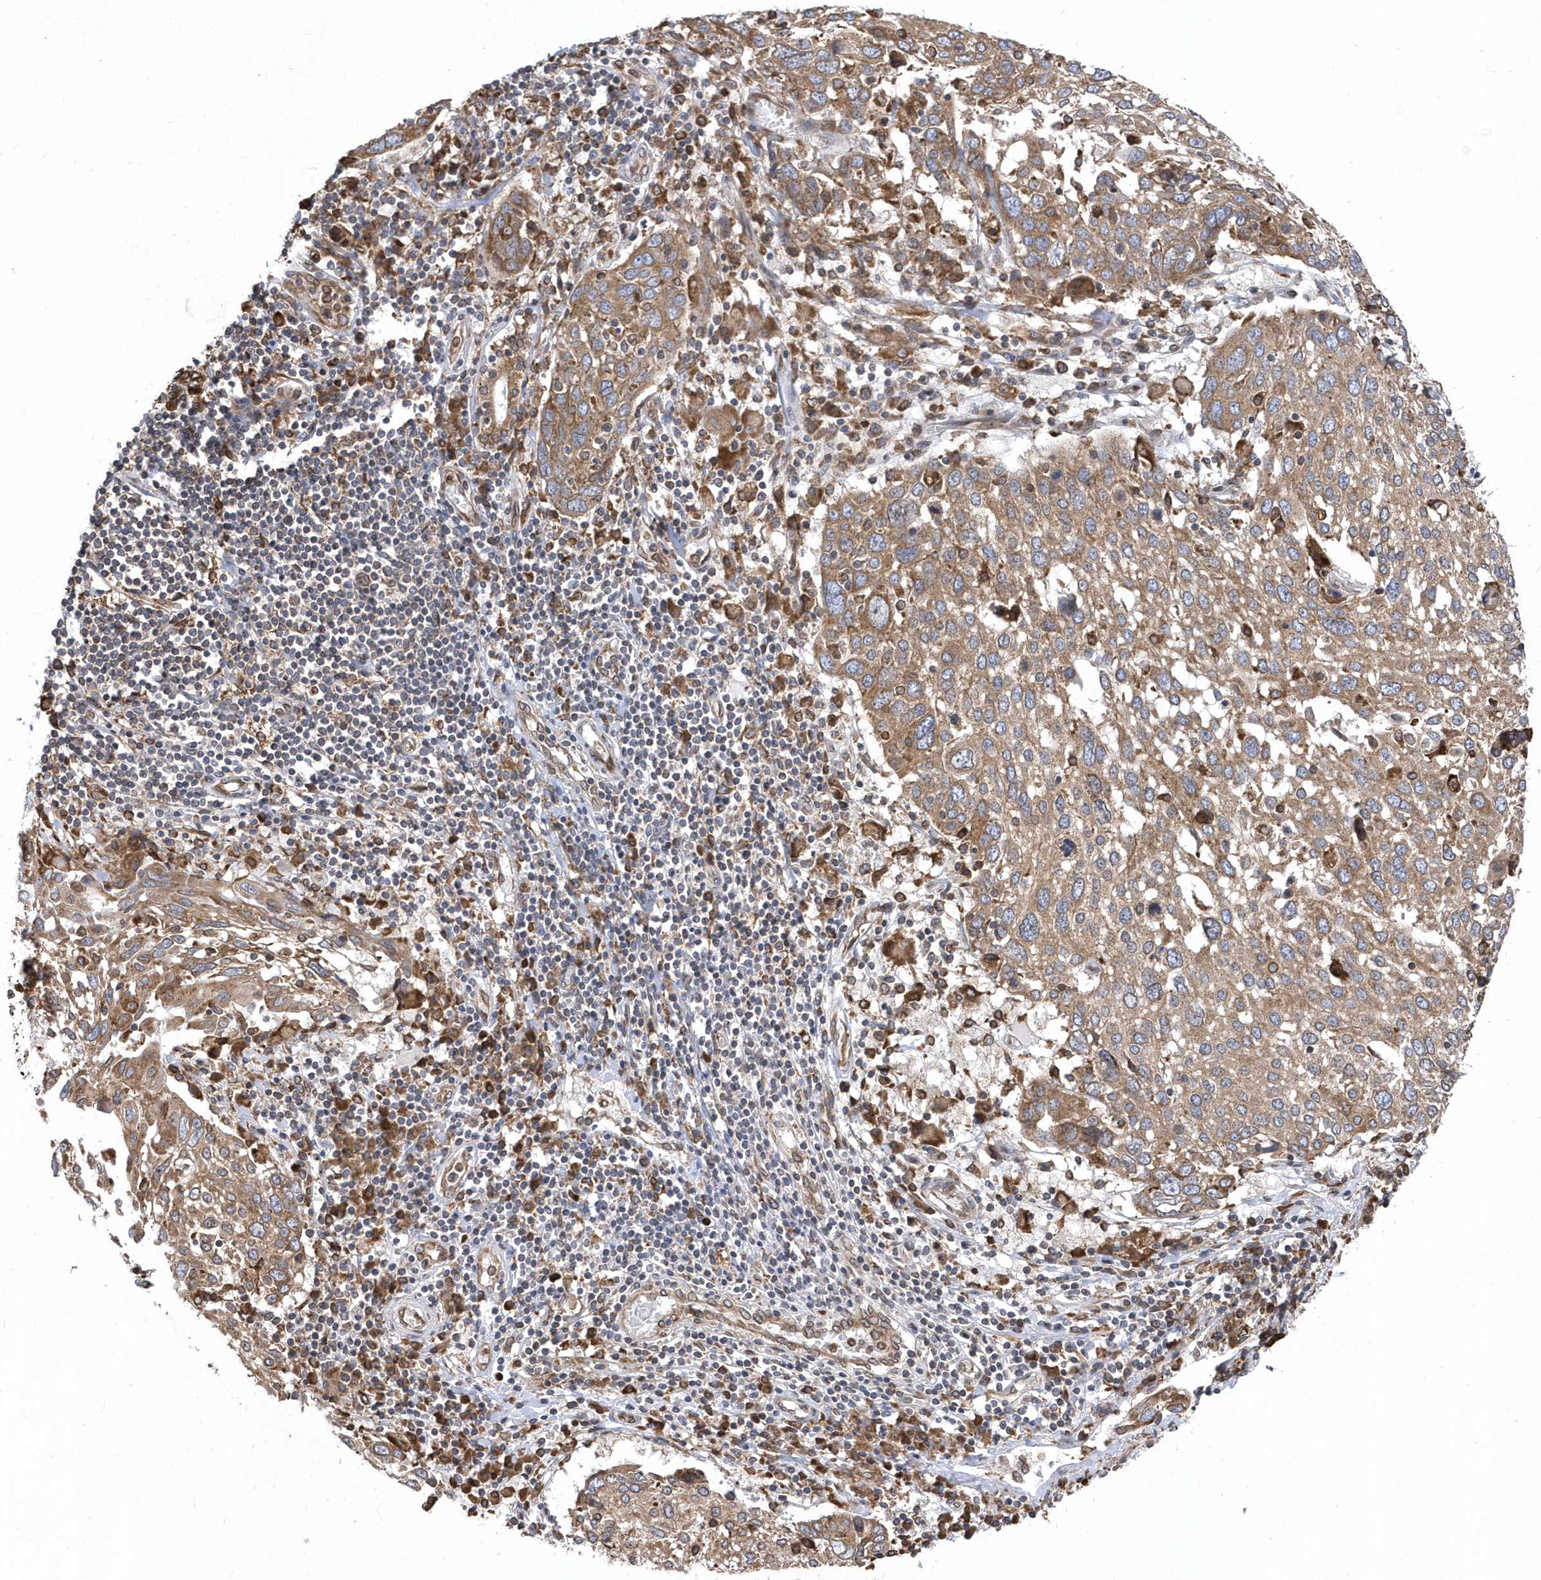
{"staining": {"intensity": "moderate", "quantity": ">75%", "location": "cytoplasmic/membranous"}, "tissue": "lung cancer", "cell_type": "Tumor cells", "image_type": "cancer", "snomed": [{"axis": "morphology", "description": "Squamous cell carcinoma, NOS"}, {"axis": "topography", "description": "Lung"}], "caption": "Immunohistochemistry (IHC) (DAB (3,3'-diaminobenzidine)) staining of squamous cell carcinoma (lung) exhibits moderate cytoplasmic/membranous protein staining in about >75% of tumor cells.", "gene": "VAMP7", "patient": {"sex": "male", "age": 65}}